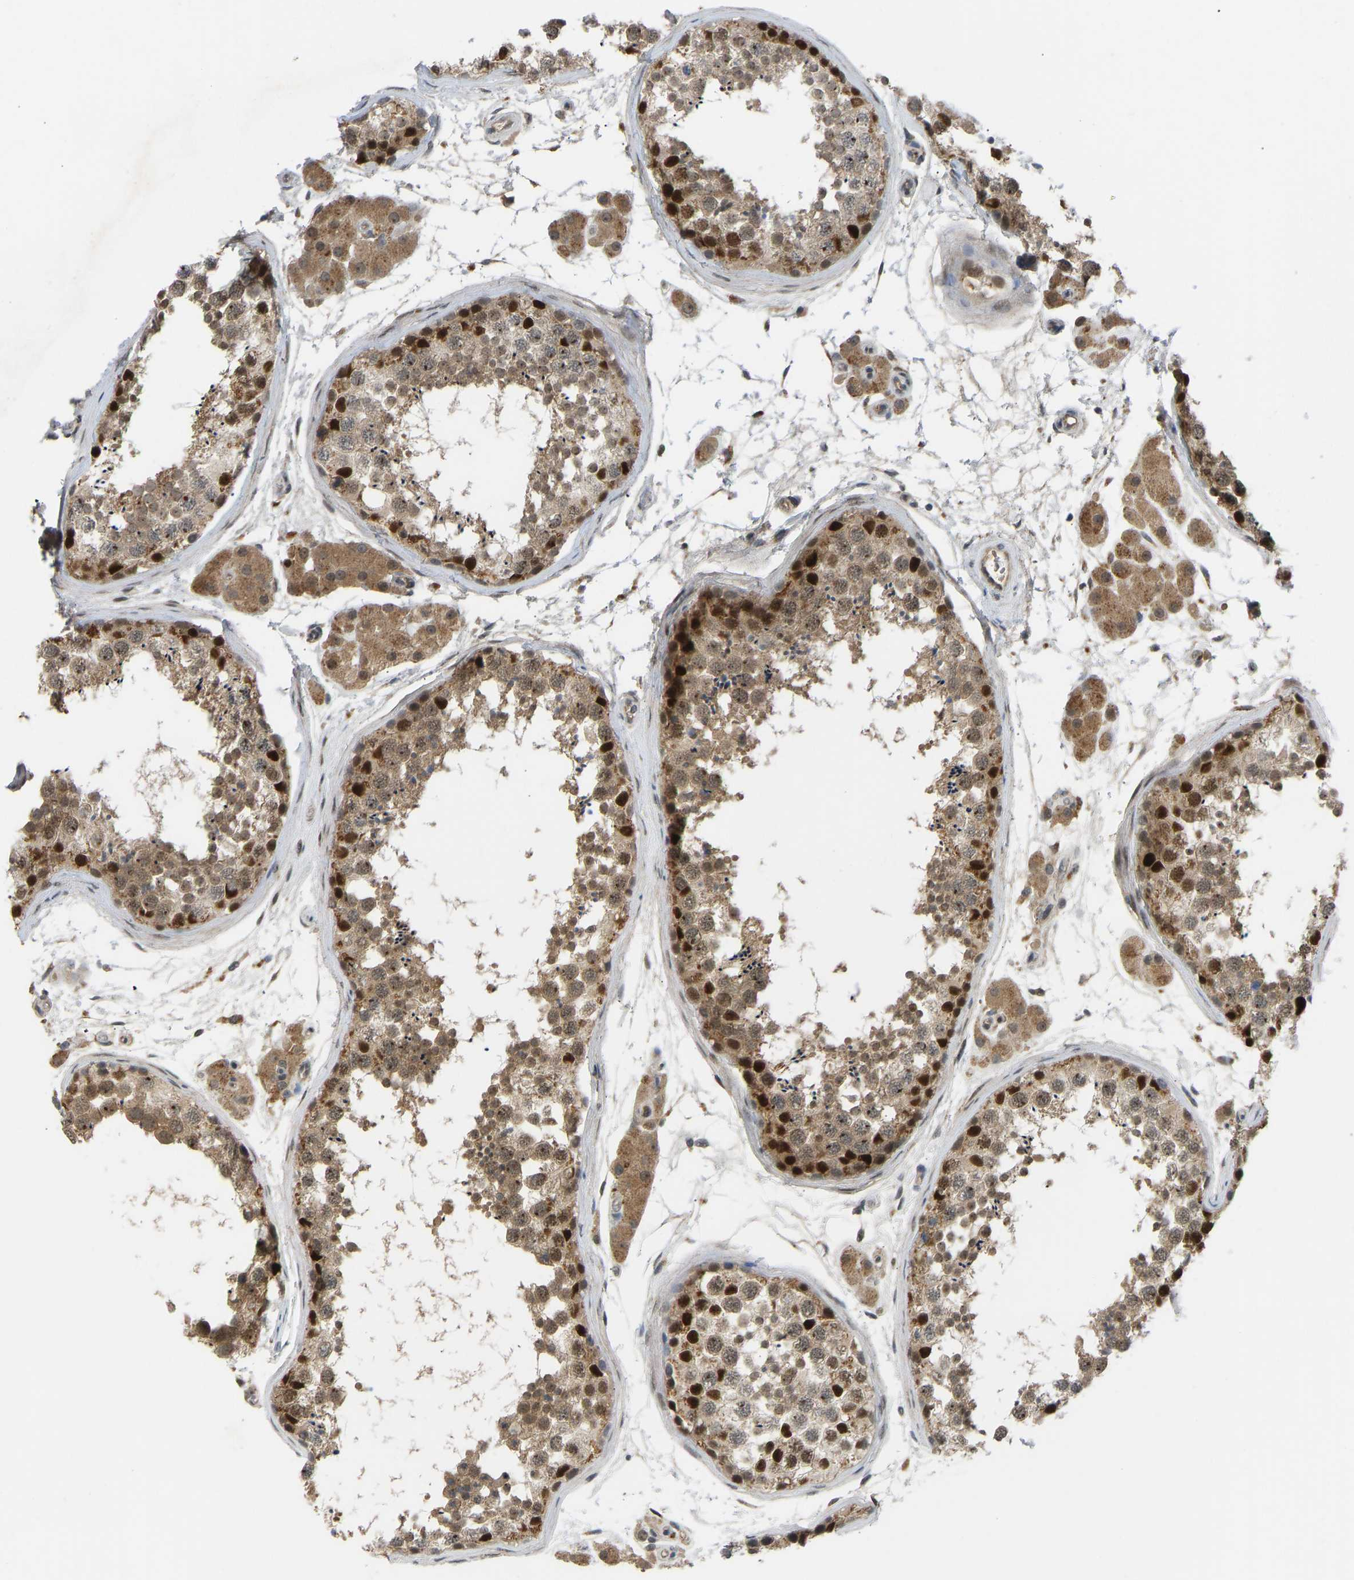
{"staining": {"intensity": "strong", "quantity": "25%-75%", "location": "cytoplasmic/membranous,nuclear"}, "tissue": "testis", "cell_type": "Cells in seminiferous ducts", "image_type": "normal", "snomed": [{"axis": "morphology", "description": "Normal tissue, NOS"}, {"axis": "topography", "description": "Testis"}], "caption": "A histopathology image of human testis stained for a protein reveals strong cytoplasmic/membranous,nuclear brown staining in cells in seminiferous ducts. (Stains: DAB (3,3'-diaminobenzidine) in brown, nuclei in blue, Microscopy: brightfield microscopy at high magnification).", "gene": "ZNF251", "patient": {"sex": "male", "age": 56}}